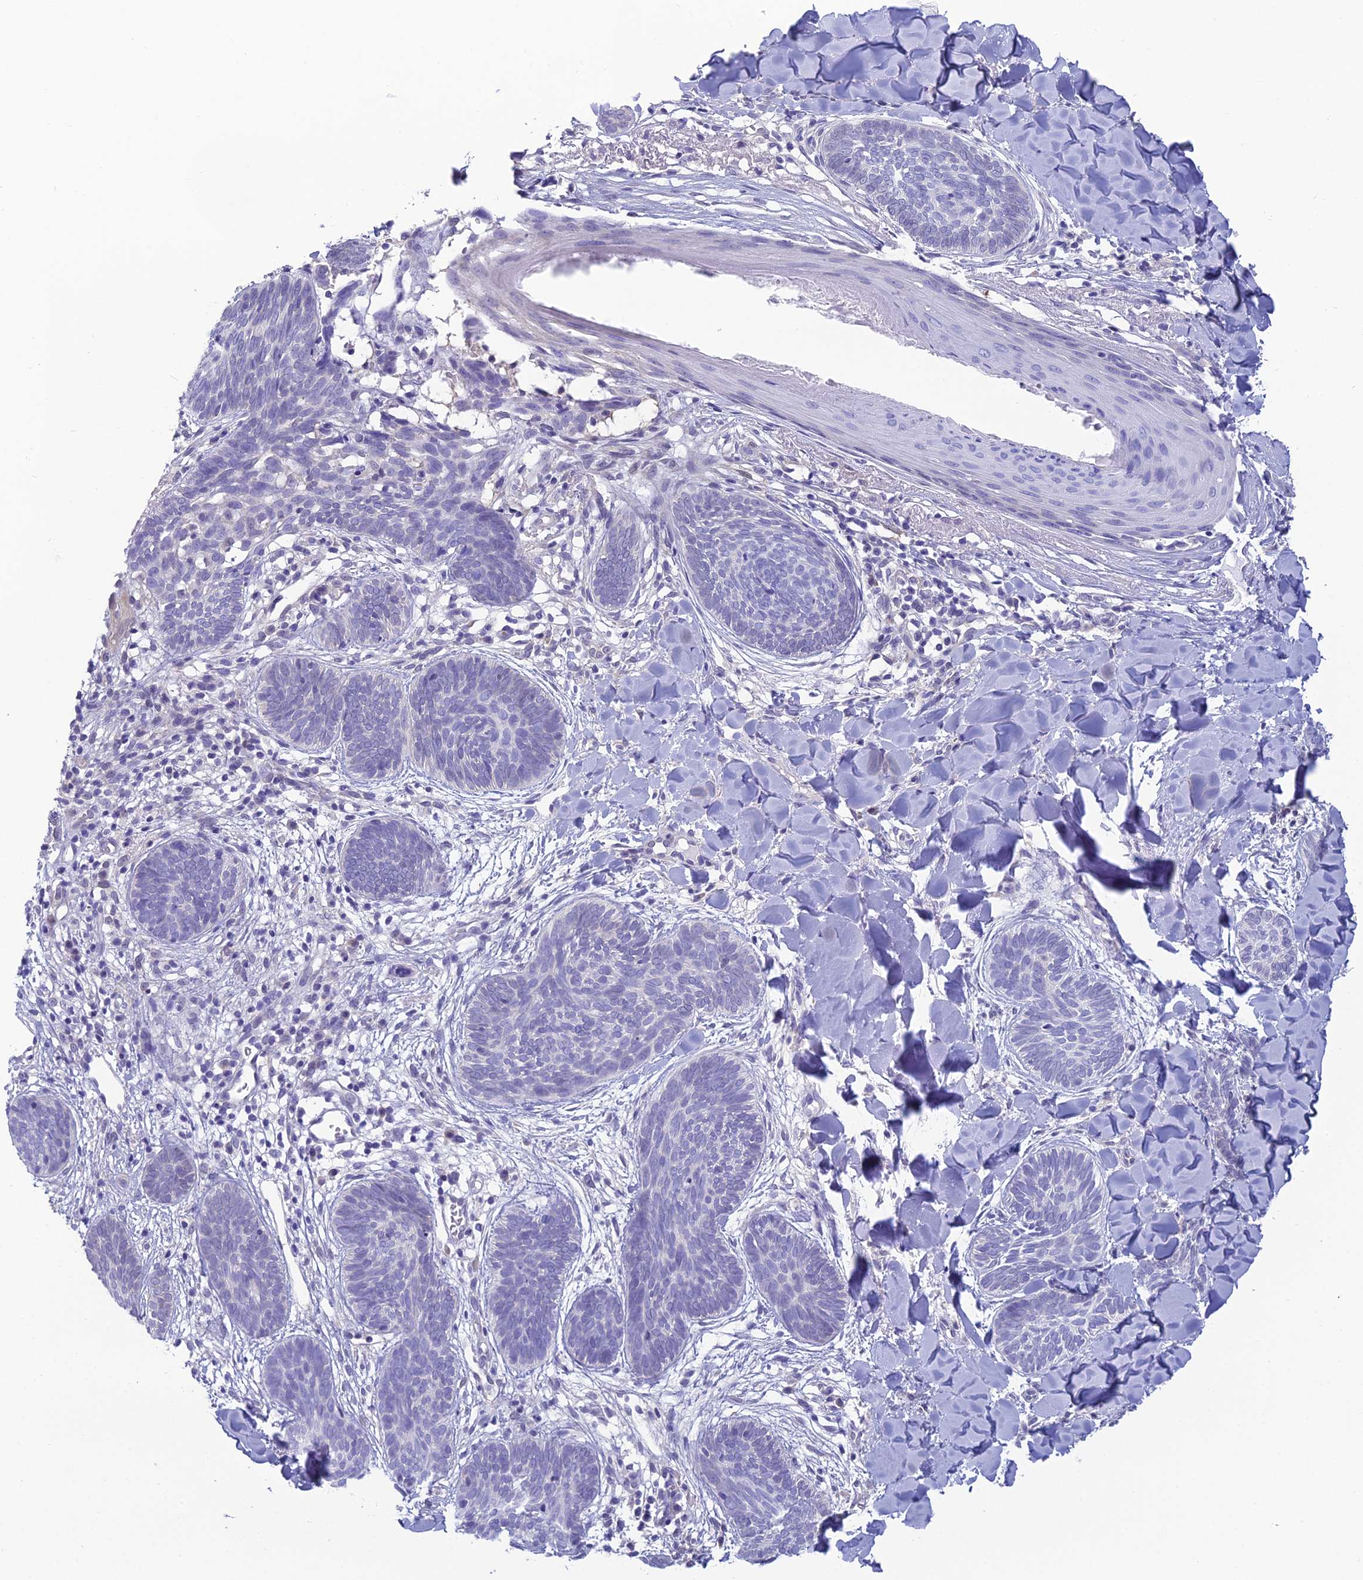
{"staining": {"intensity": "negative", "quantity": "none", "location": "none"}, "tissue": "skin cancer", "cell_type": "Tumor cells", "image_type": "cancer", "snomed": [{"axis": "morphology", "description": "Basal cell carcinoma"}, {"axis": "topography", "description": "Skin"}], "caption": "Photomicrograph shows no protein expression in tumor cells of basal cell carcinoma (skin) tissue. (Immunohistochemistry, brightfield microscopy, high magnification).", "gene": "GNPNAT1", "patient": {"sex": "female", "age": 81}}